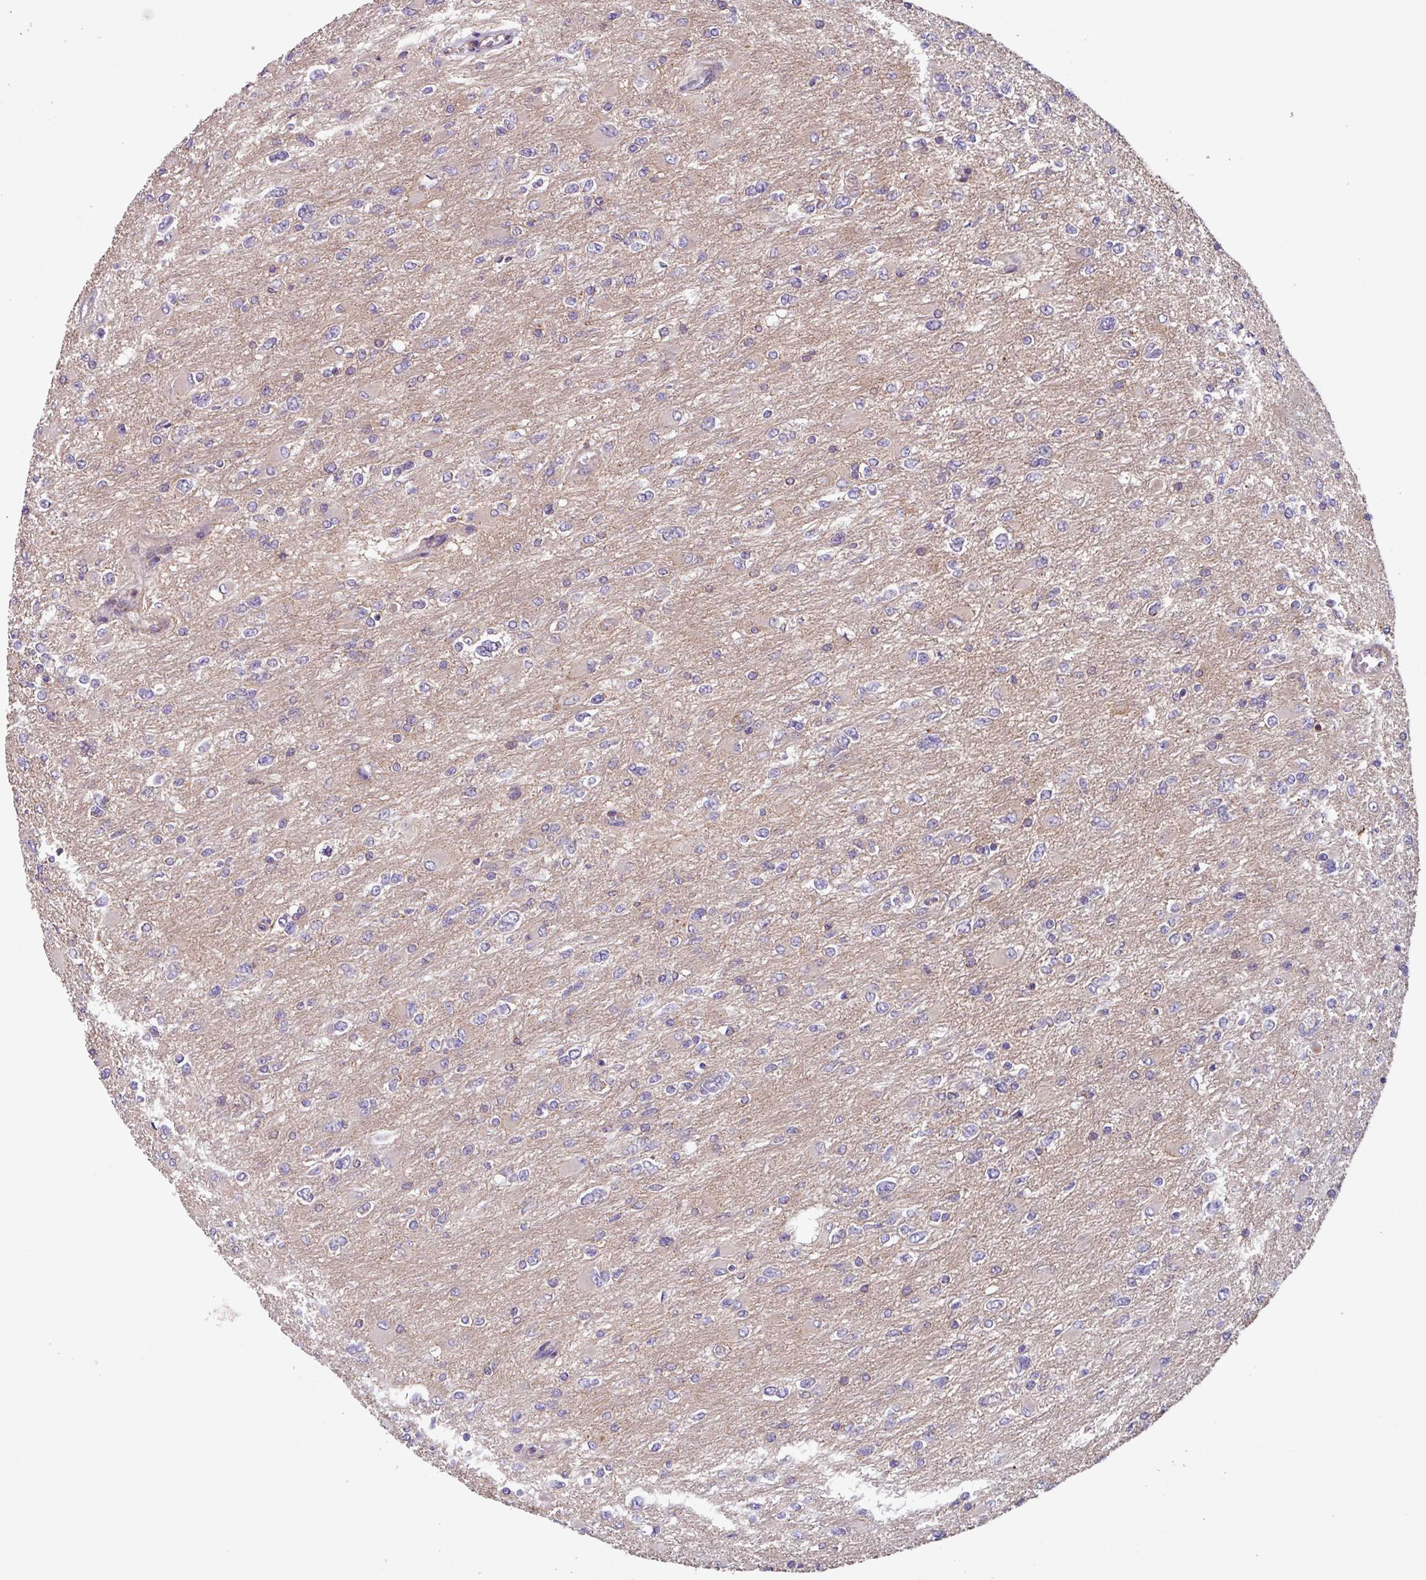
{"staining": {"intensity": "negative", "quantity": "none", "location": "none"}, "tissue": "glioma", "cell_type": "Tumor cells", "image_type": "cancer", "snomed": [{"axis": "morphology", "description": "Glioma, malignant, High grade"}, {"axis": "topography", "description": "Cerebral cortex"}], "caption": "Immunohistochemistry (IHC) histopathology image of neoplastic tissue: human glioma stained with DAB (3,3'-diaminobenzidine) shows no significant protein positivity in tumor cells. Brightfield microscopy of immunohistochemistry stained with DAB (brown) and hematoxylin (blue), captured at high magnification.", "gene": "PLEKHD1", "patient": {"sex": "female", "age": 36}}